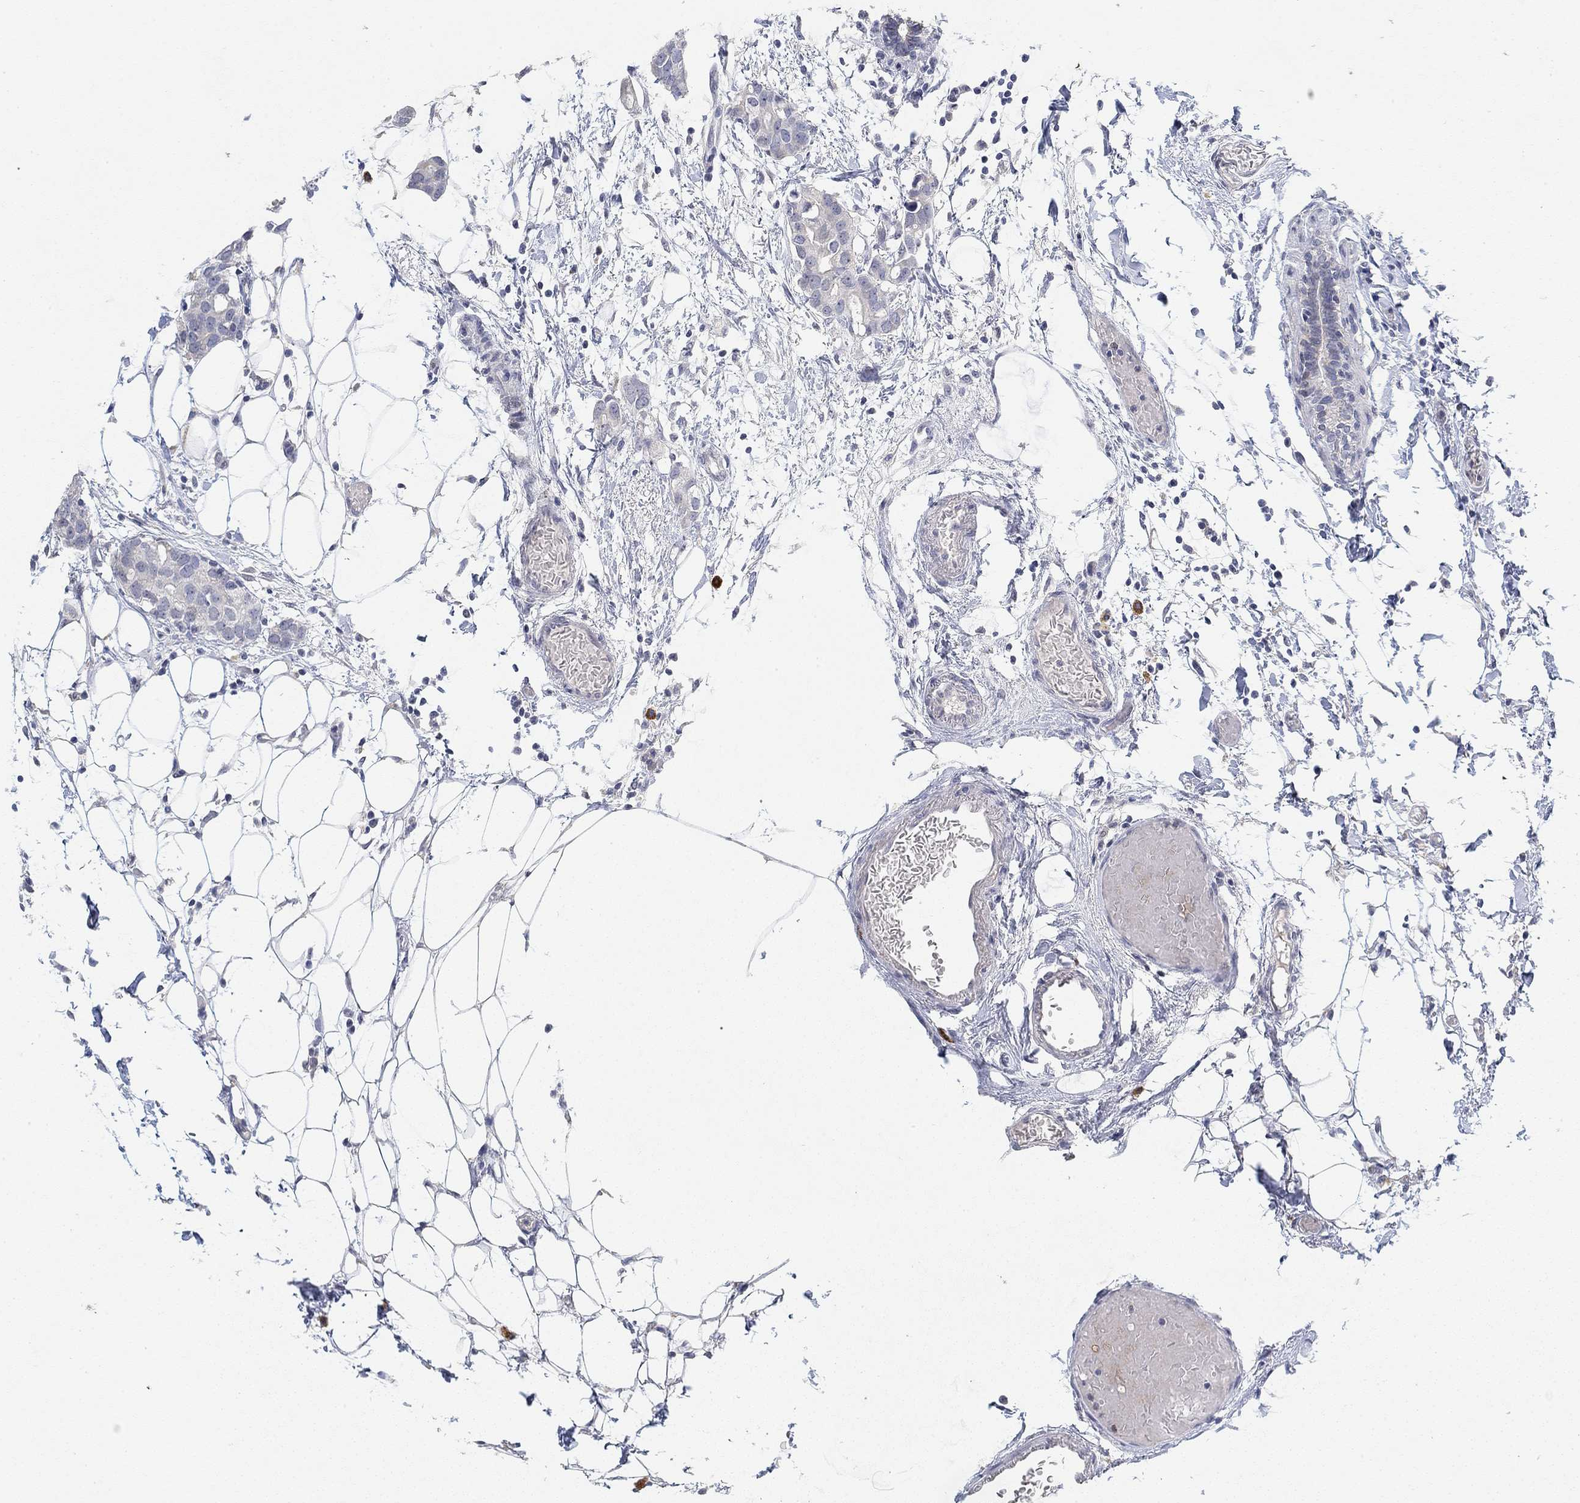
{"staining": {"intensity": "negative", "quantity": "none", "location": "none"}, "tissue": "breast cancer", "cell_type": "Tumor cells", "image_type": "cancer", "snomed": [{"axis": "morphology", "description": "Duct carcinoma"}, {"axis": "topography", "description": "Breast"}], "caption": "High magnification brightfield microscopy of breast cancer (infiltrating ductal carcinoma) stained with DAB (3,3'-diaminobenzidine) (brown) and counterstained with hematoxylin (blue): tumor cells show no significant expression. Nuclei are stained in blue.", "gene": "VAT1L", "patient": {"sex": "female", "age": 83}}